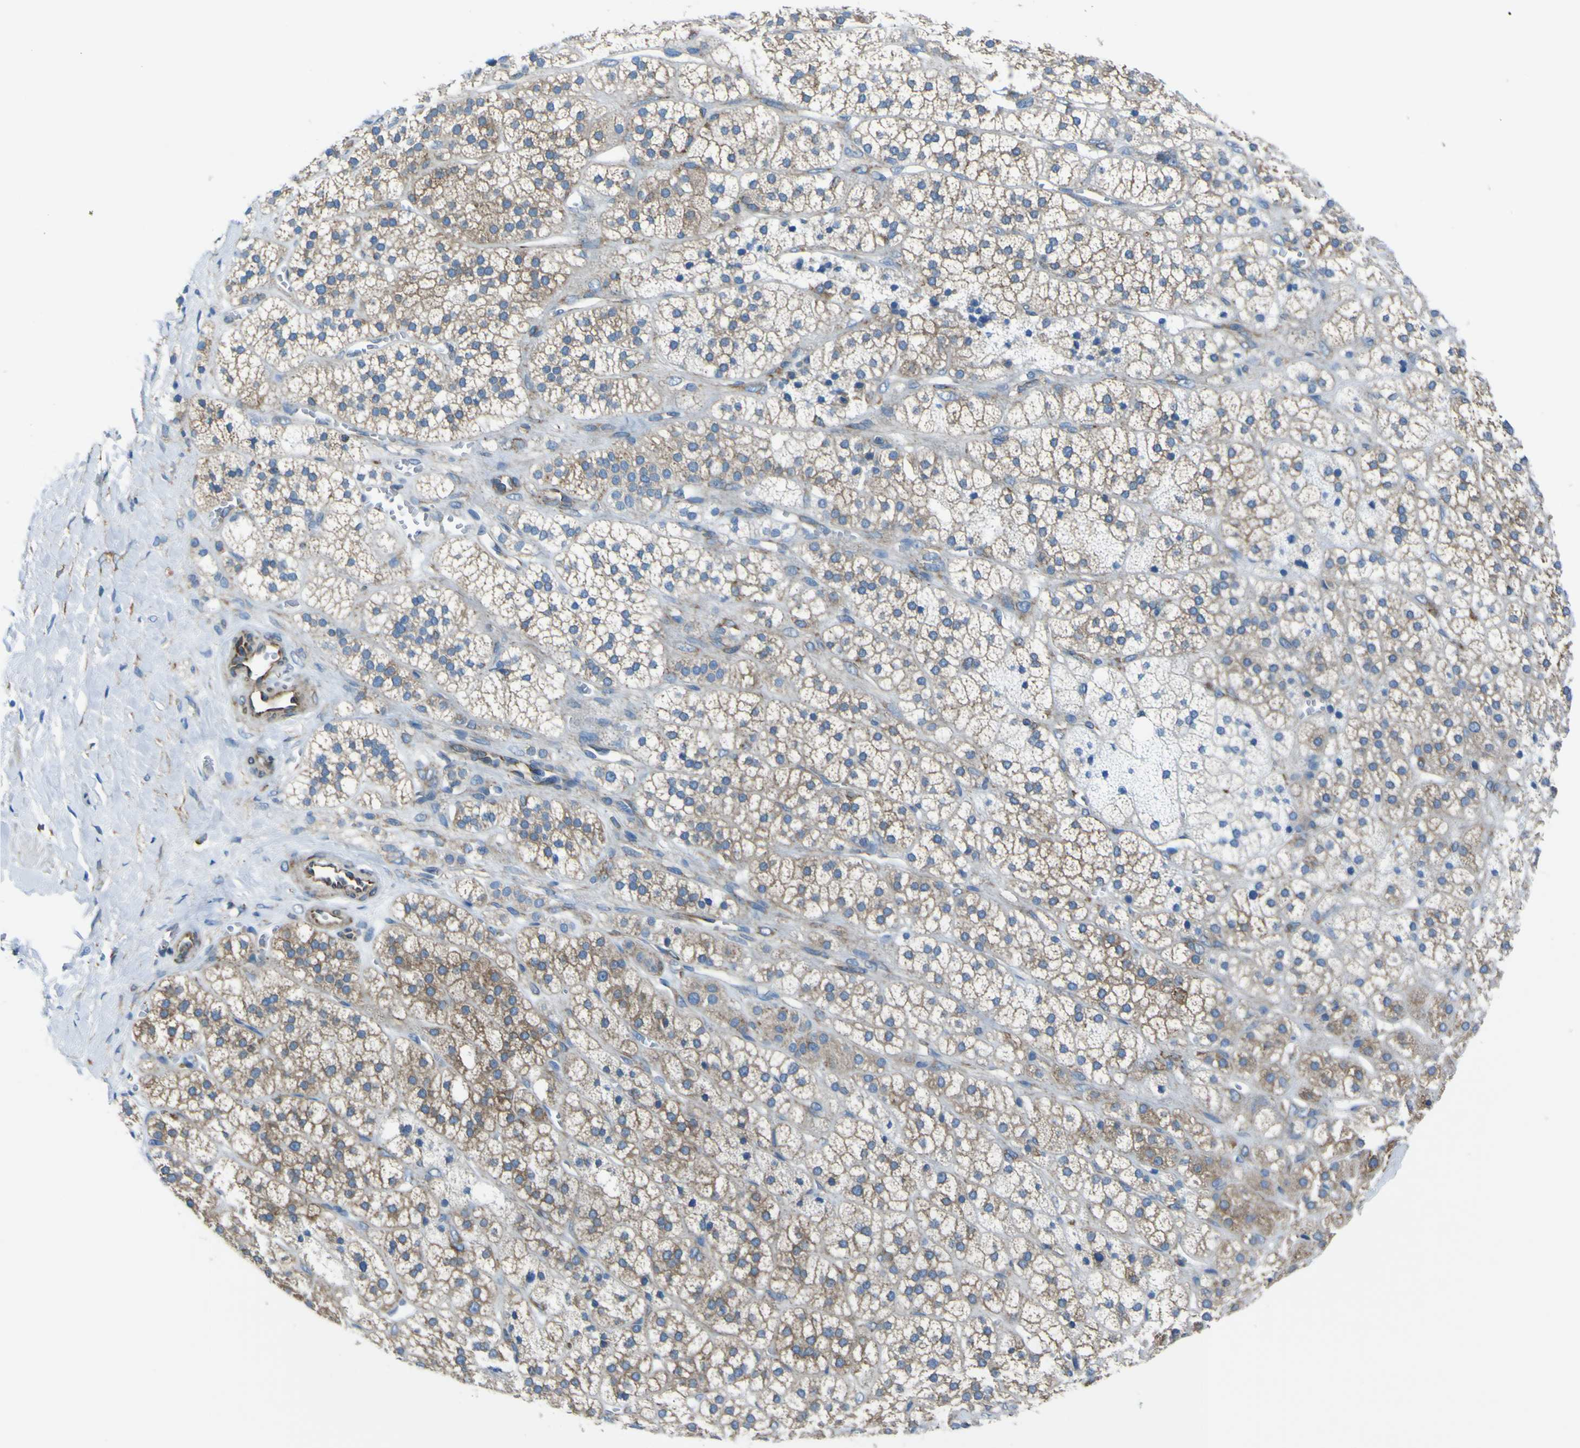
{"staining": {"intensity": "moderate", "quantity": "25%-75%", "location": "cytoplasmic/membranous"}, "tissue": "adrenal gland", "cell_type": "Glandular cells", "image_type": "normal", "snomed": [{"axis": "morphology", "description": "Normal tissue, NOS"}, {"axis": "topography", "description": "Adrenal gland"}], "caption": "This micrograph reveals immunohistochemistry staining of unremarkable human adrenal gland, with medium moderate cytoplasmic/membranous positivity in approximately 25%-75% of glandular cells.", "gene": "STIM1", "patient": {"sex": "male", "age": 56}}